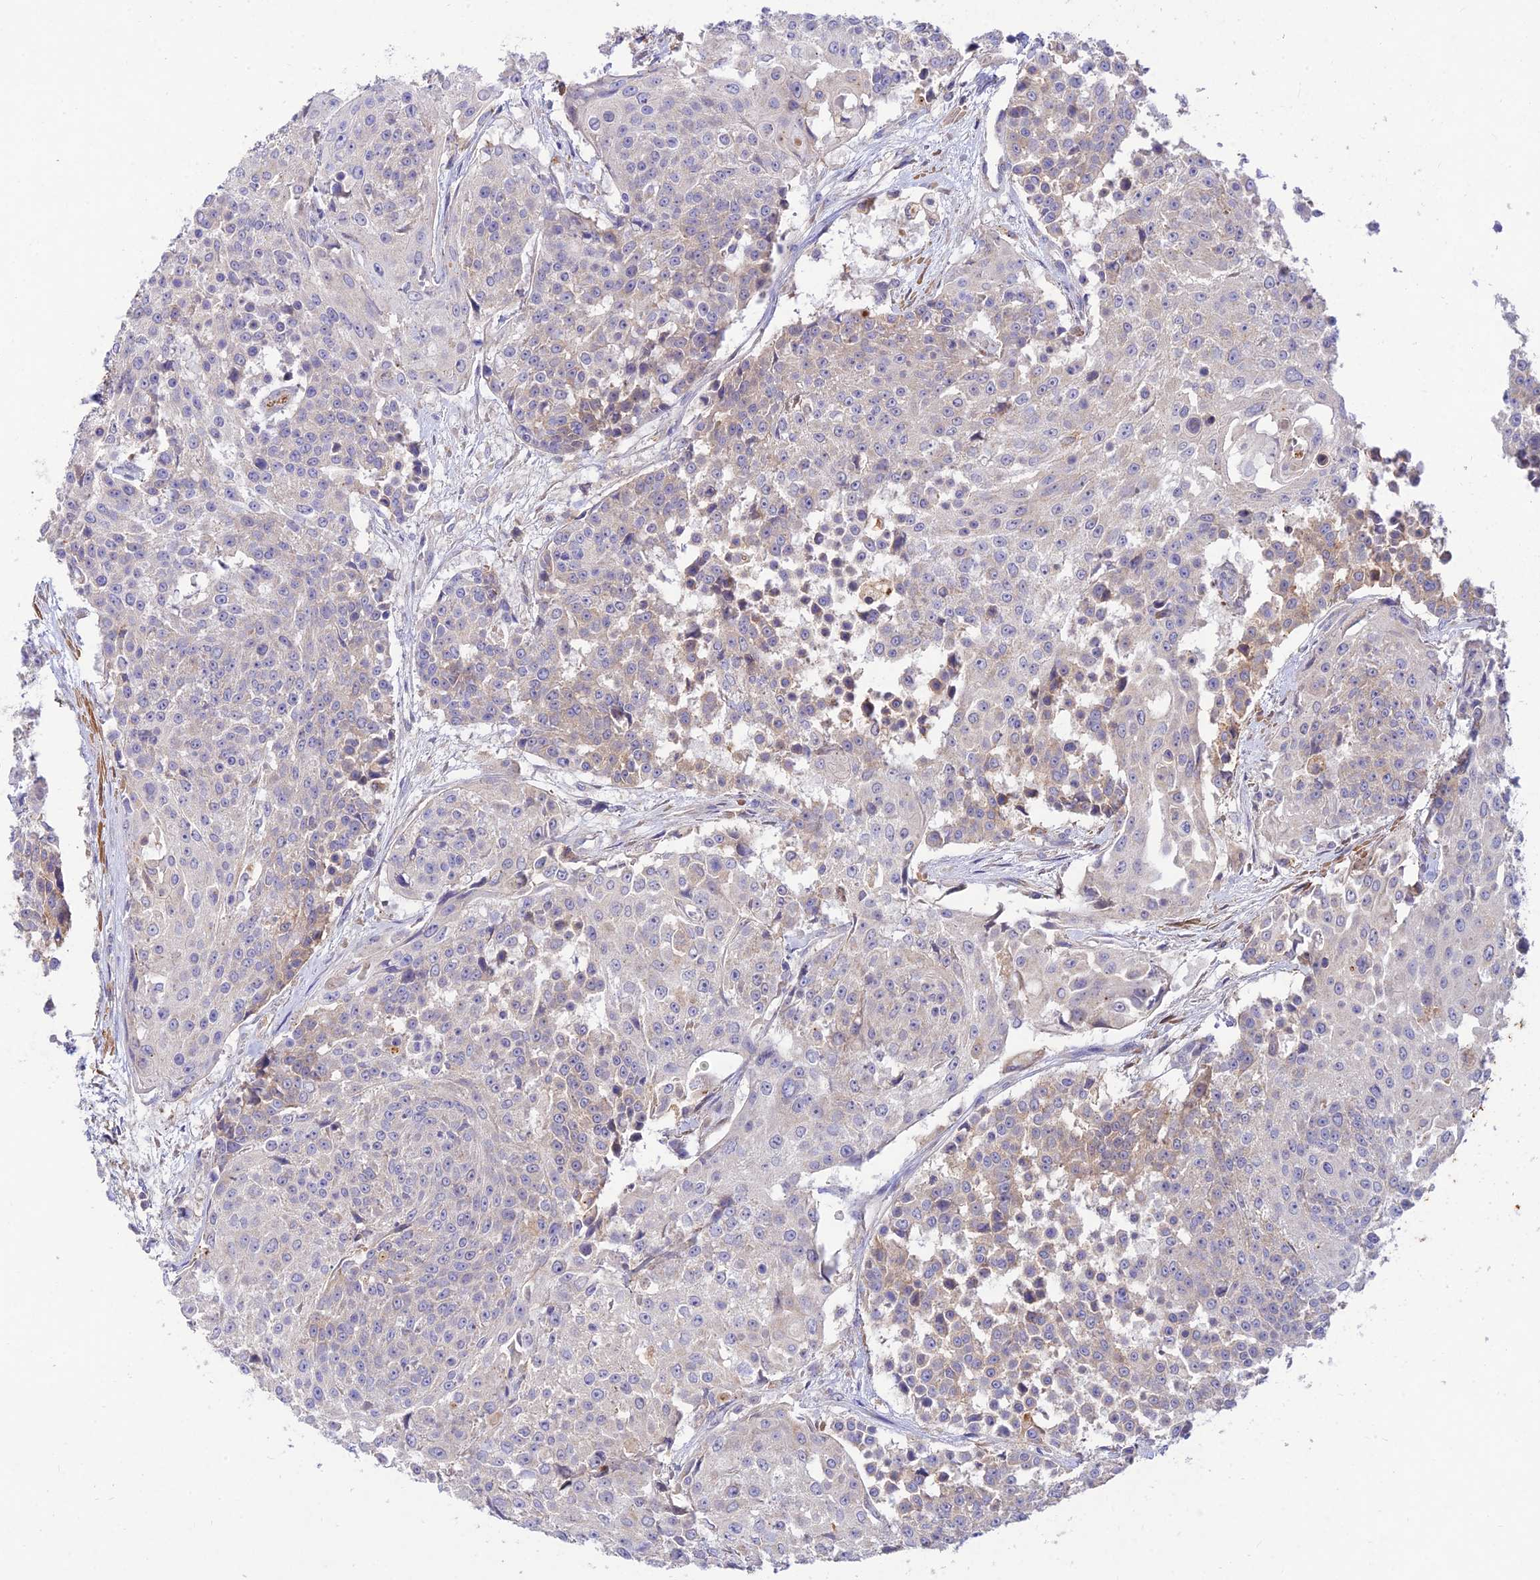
{"staining": {"intensity": "negative", "quantity": "none", "location": "none"}, "tissue": "urothelial cancer", "cell_type": "Tumor cells", "image_type": "cancer", "snomed": [{"axis": "morphology", "description": "Urothelial carcinoma, High grade"}, {"axis": "topography", "description": "Urinary bladder"}], "caption": "IHC histopathology image of neoplastic tissue: human urothelial cancer stained with DAB displays no significant protein staining in tumor cells.", "gene": "ACSM5", "patient": {"sex": "female", "age": 63}}